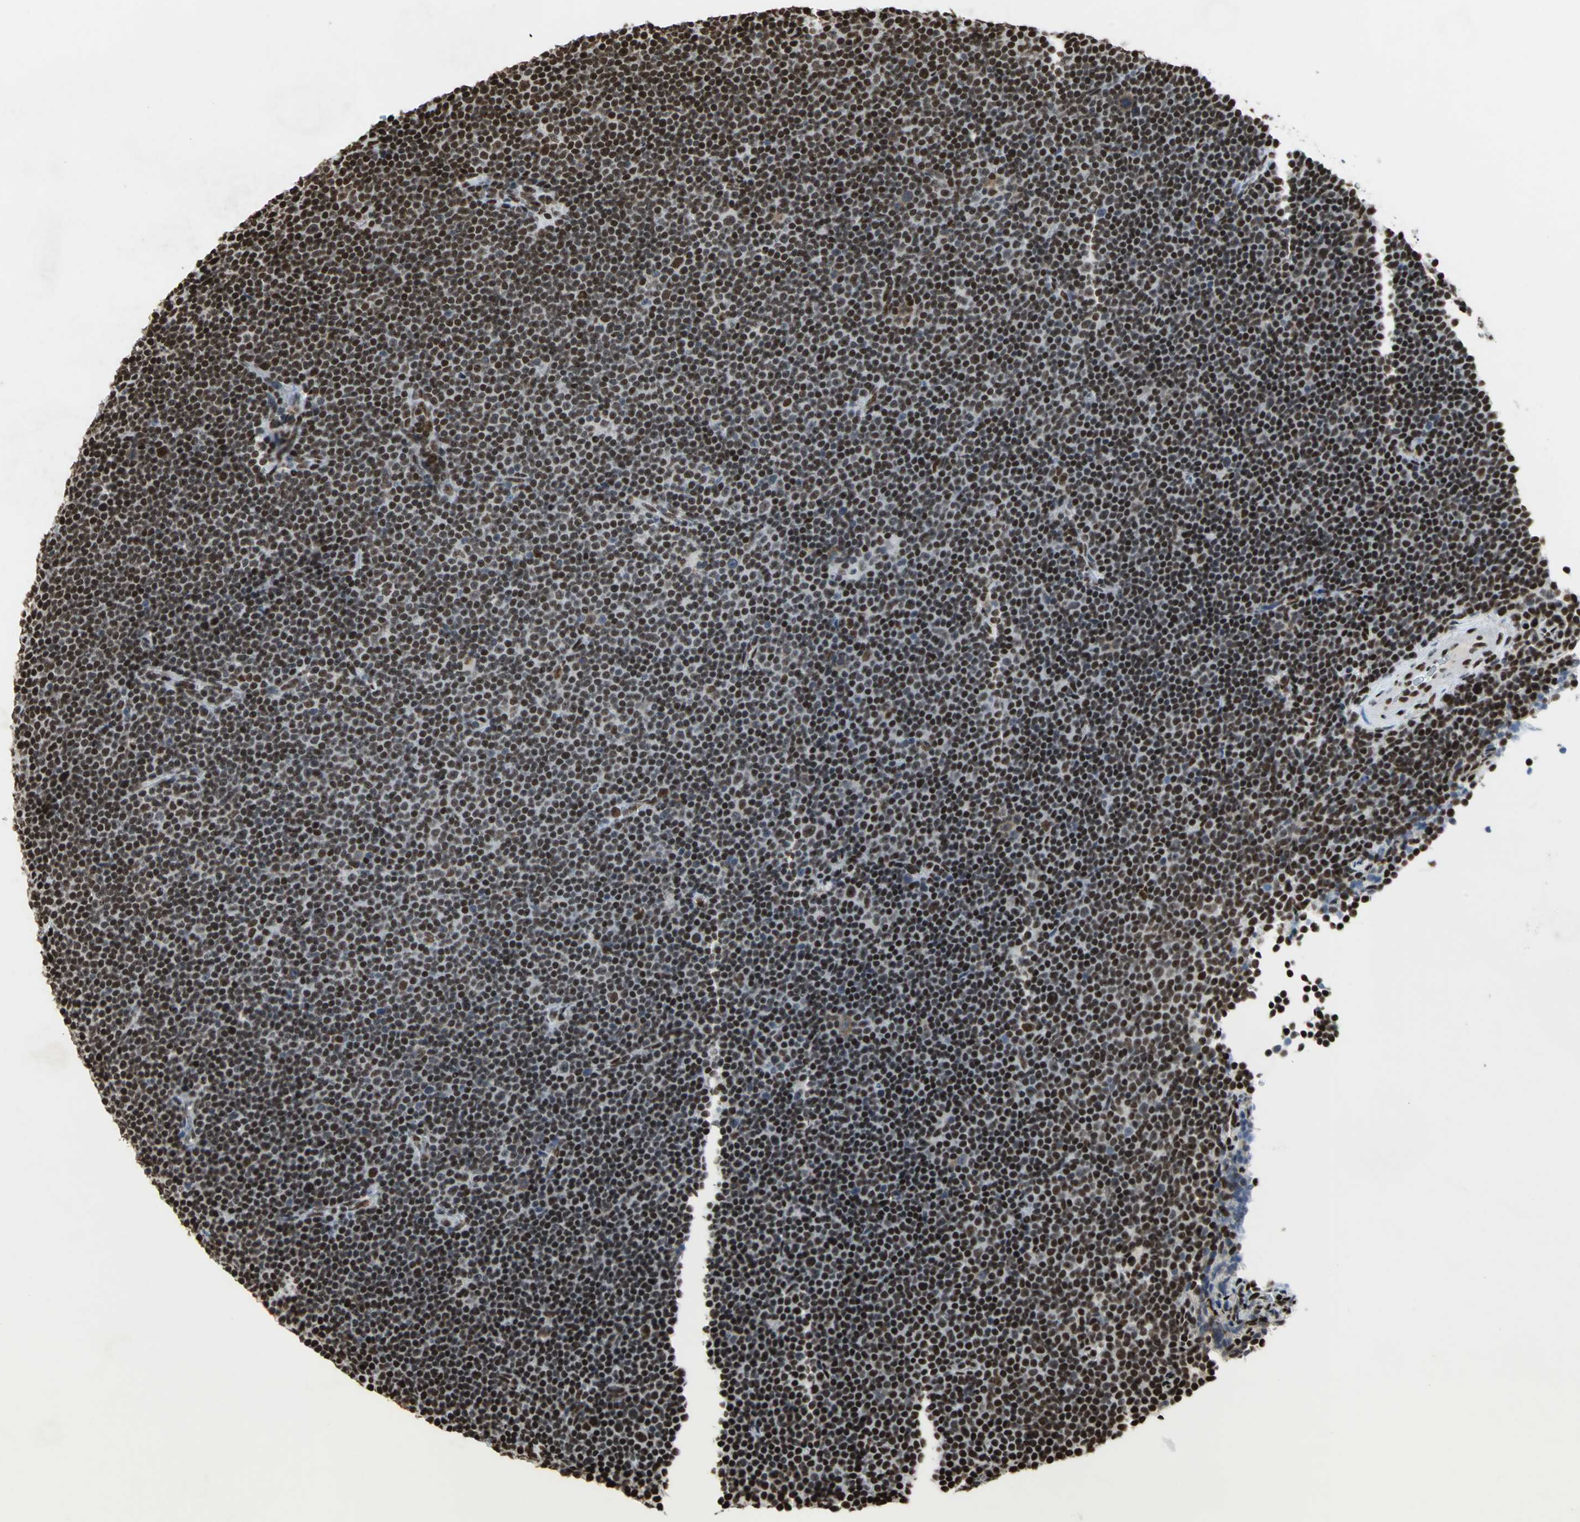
{"staining": {"intensity": "strong", "quantity": ">75%", "location": "nuclear"}, "tissue": "lymphoma", "cell_type": "Tumor cells", "image_type": "cancer", "snomed": [{"axis": "morphology", "description": "Malignant lymphoma, non-Hodgkin's type, Low grade"}, {"axis": "topography", "description": "Lymph node"}], "caption": "Protein staining of lymphoma tissue displays strong nuclear expression in about >75% of tumor cells.", "gene": "HMGB1", "patient": {"sex": "female", "age": 67}}